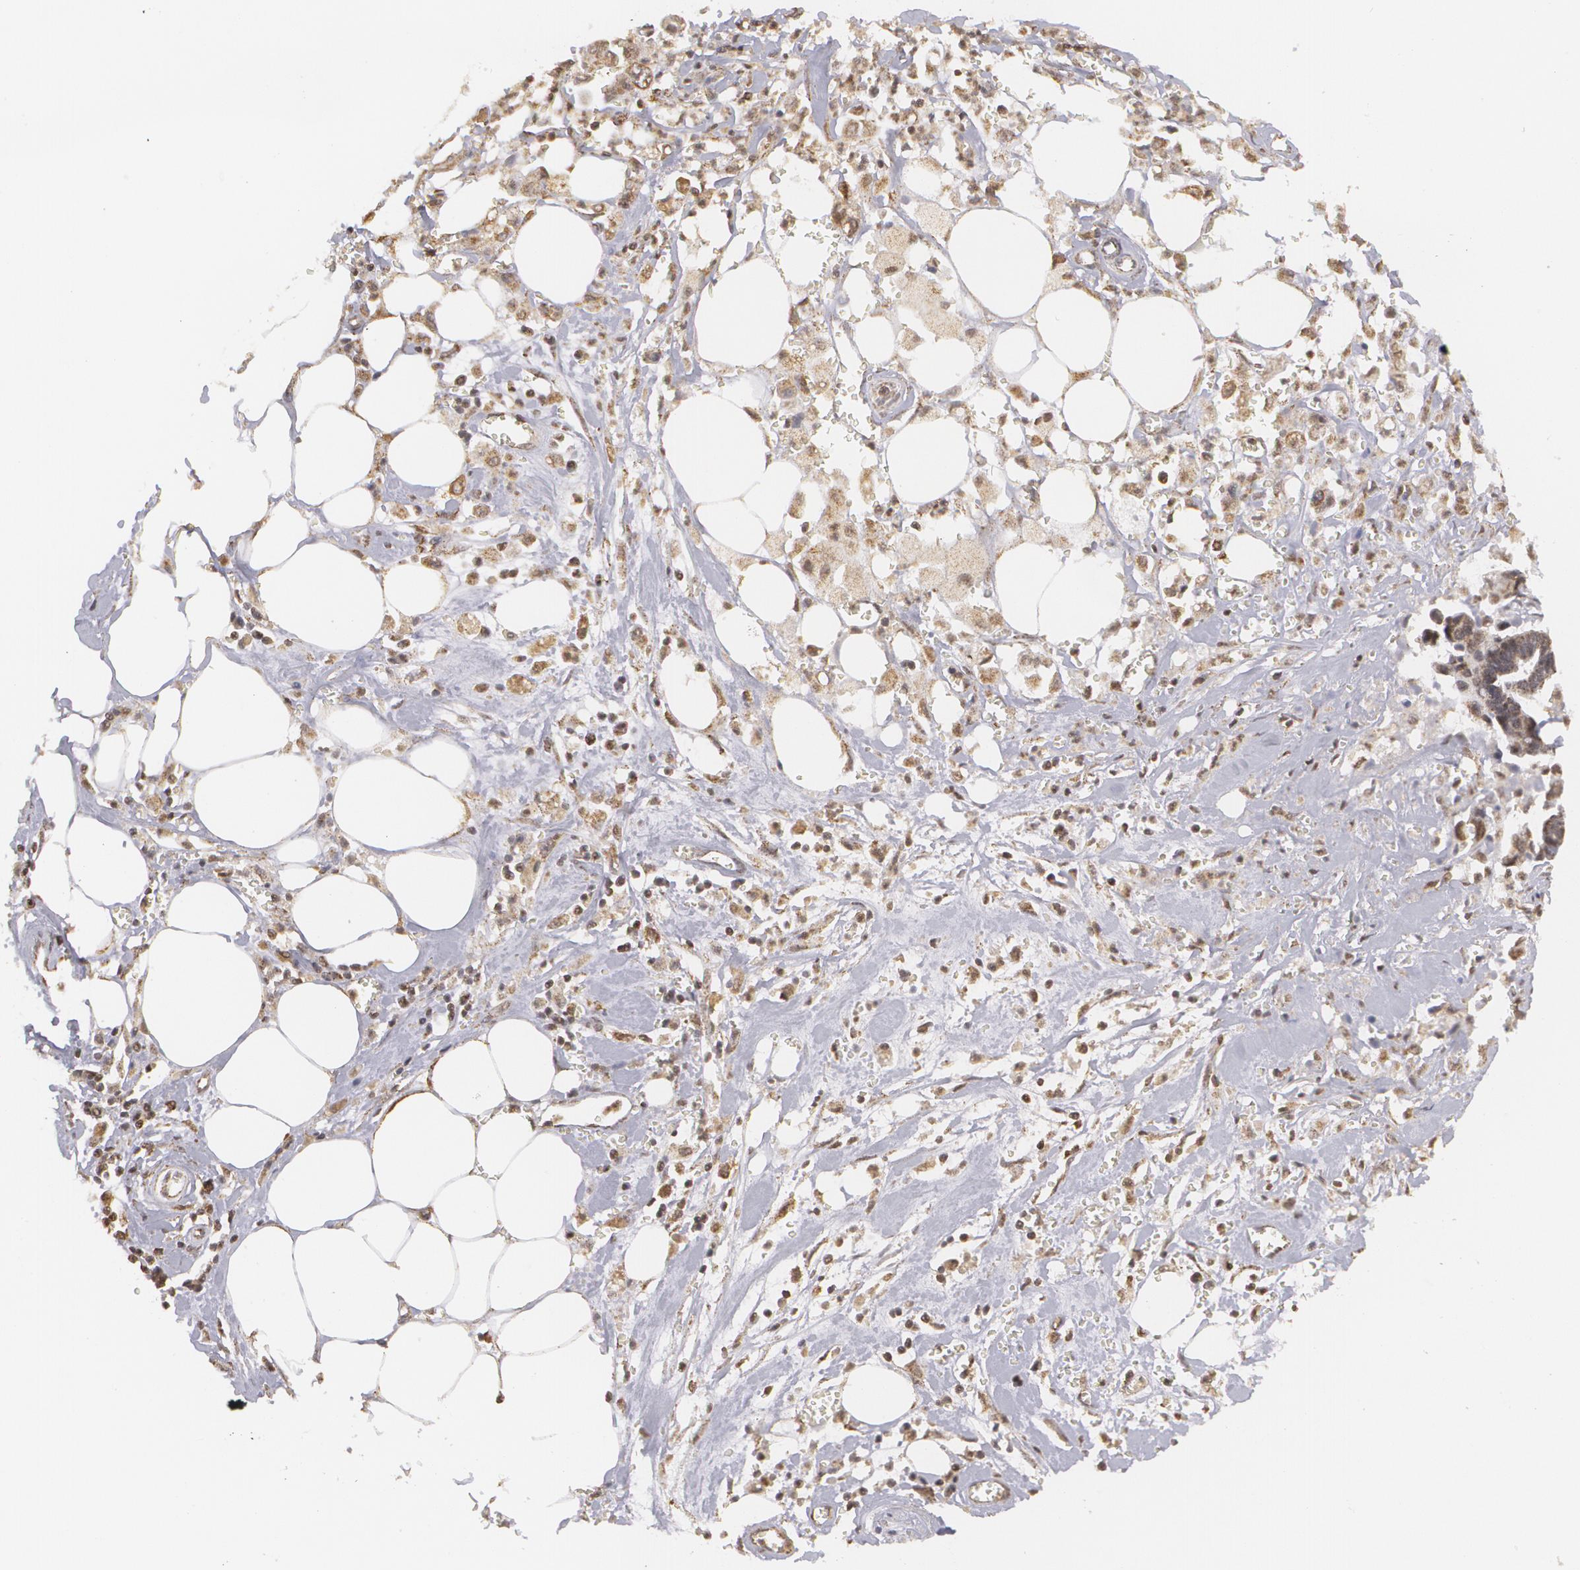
{"staining": {"intensity": "weak", "quantity": ">75%", "location": "cytoplasmic/membranous"}, "tissue": "pancreatic cancer", "cell_type": "Tumor cells", "image_type": "cancer", "snomed": [{"axis": "morphology", "description": "Adenocarcinoma, NOS"}, {"axis": "topography", "description": "Pancreas"}], "caption": "Pancreatic cancer (adenocarcinoma) stained with a protein marker reveals weak staining in tumor cells.", "gene": "MXD1", "patient": {"sex": "female", "age": 70}}